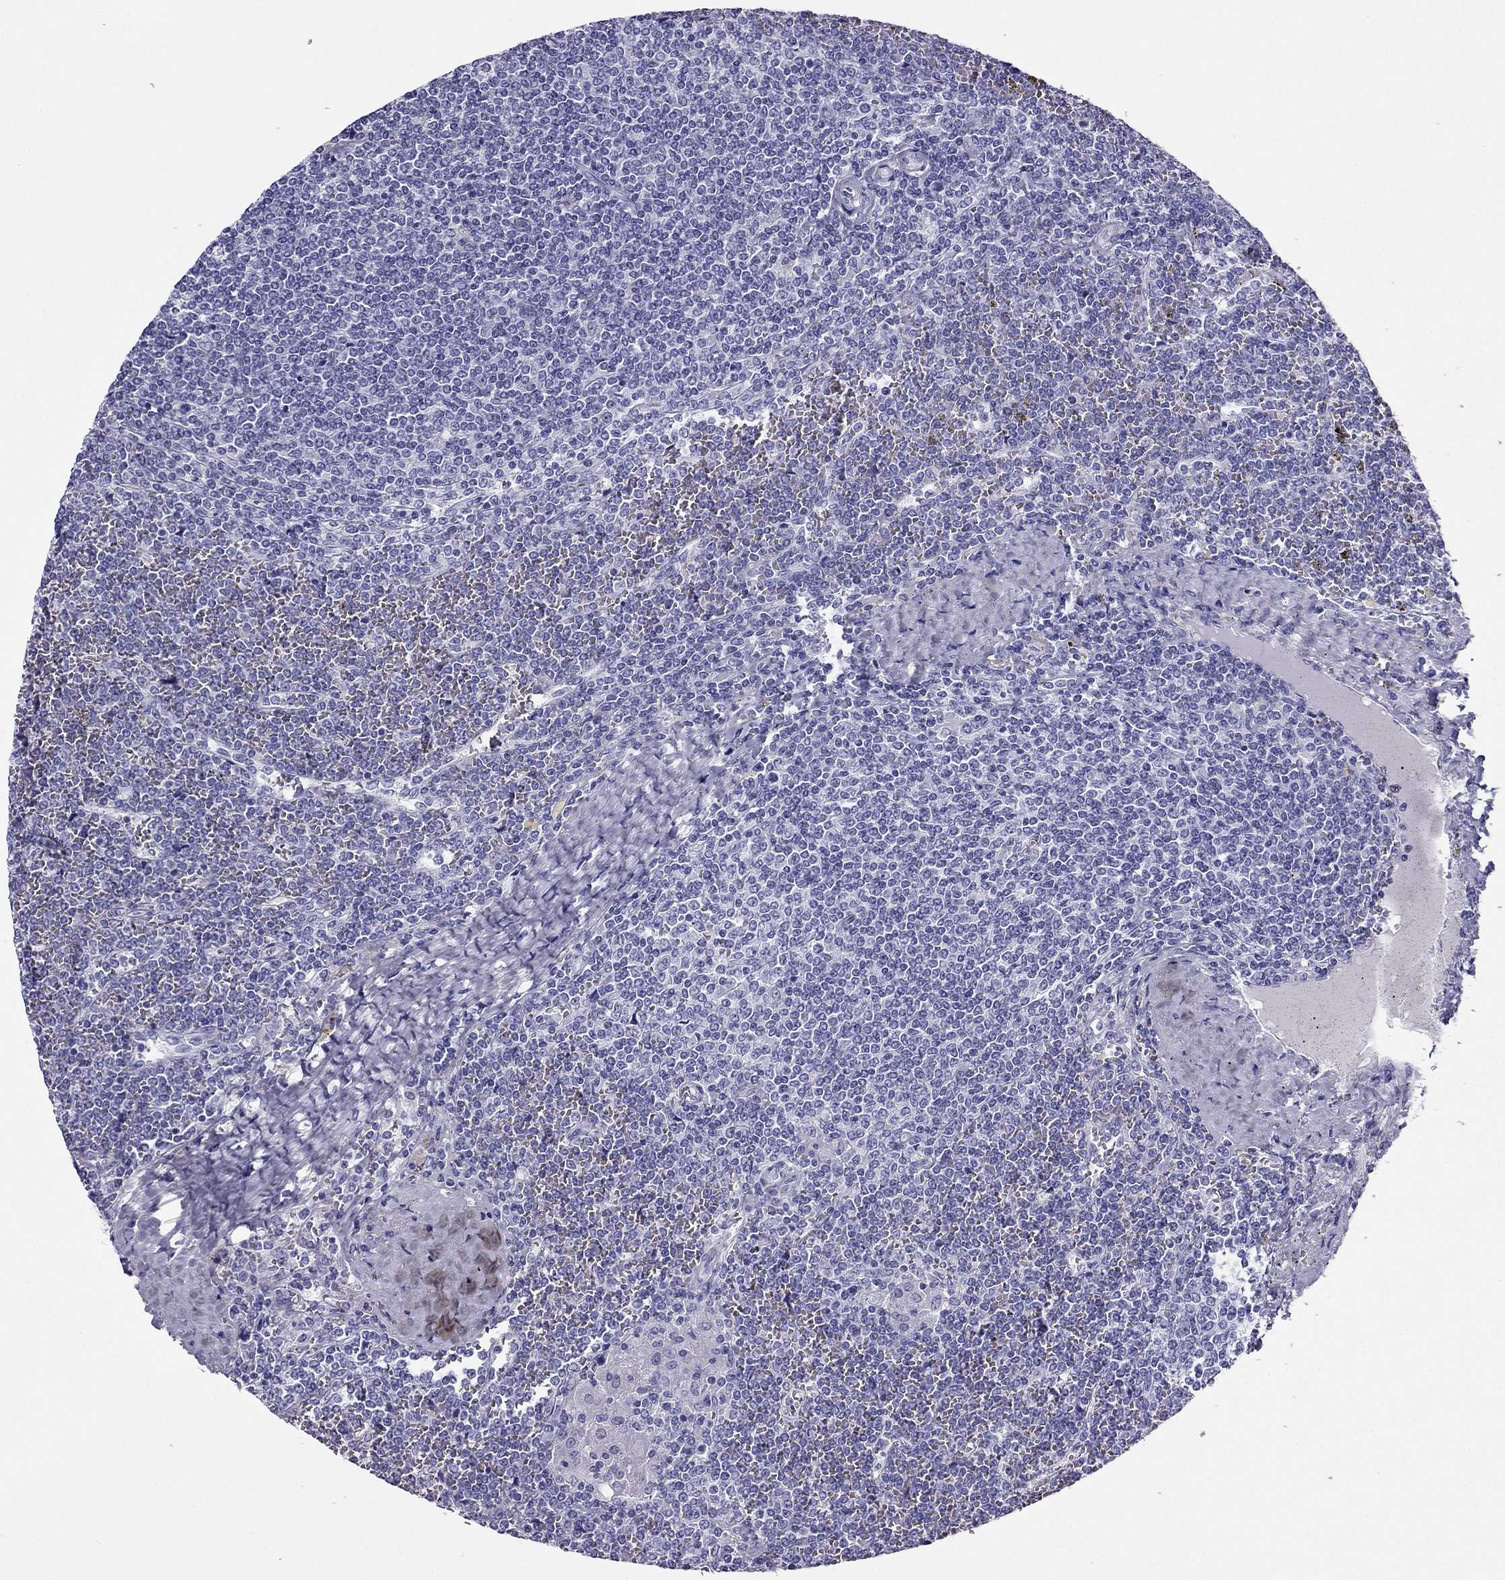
{"staining": {"intensity": "negative", "quantity": "none", "location": "none"}, "tissue": "lymphoma", "cell_type": "Tumor cells", "image_type": "cancer", "snomed": [{"axis": "morphology", "description": "Malignant lymphoma, non-Hodgkin's type, Low grade"}, {"axis": "topography", "description": "Spleen"}], "caption": "This micrograph is of lymphoma stained with immunohistochemistry (IHC) to label a protein in brown with the nuclei are counter-stained blue. There is no positivity in tumor cells.", "gene": "PDE6A", "patient": {"sex": "female", "age": 19}}